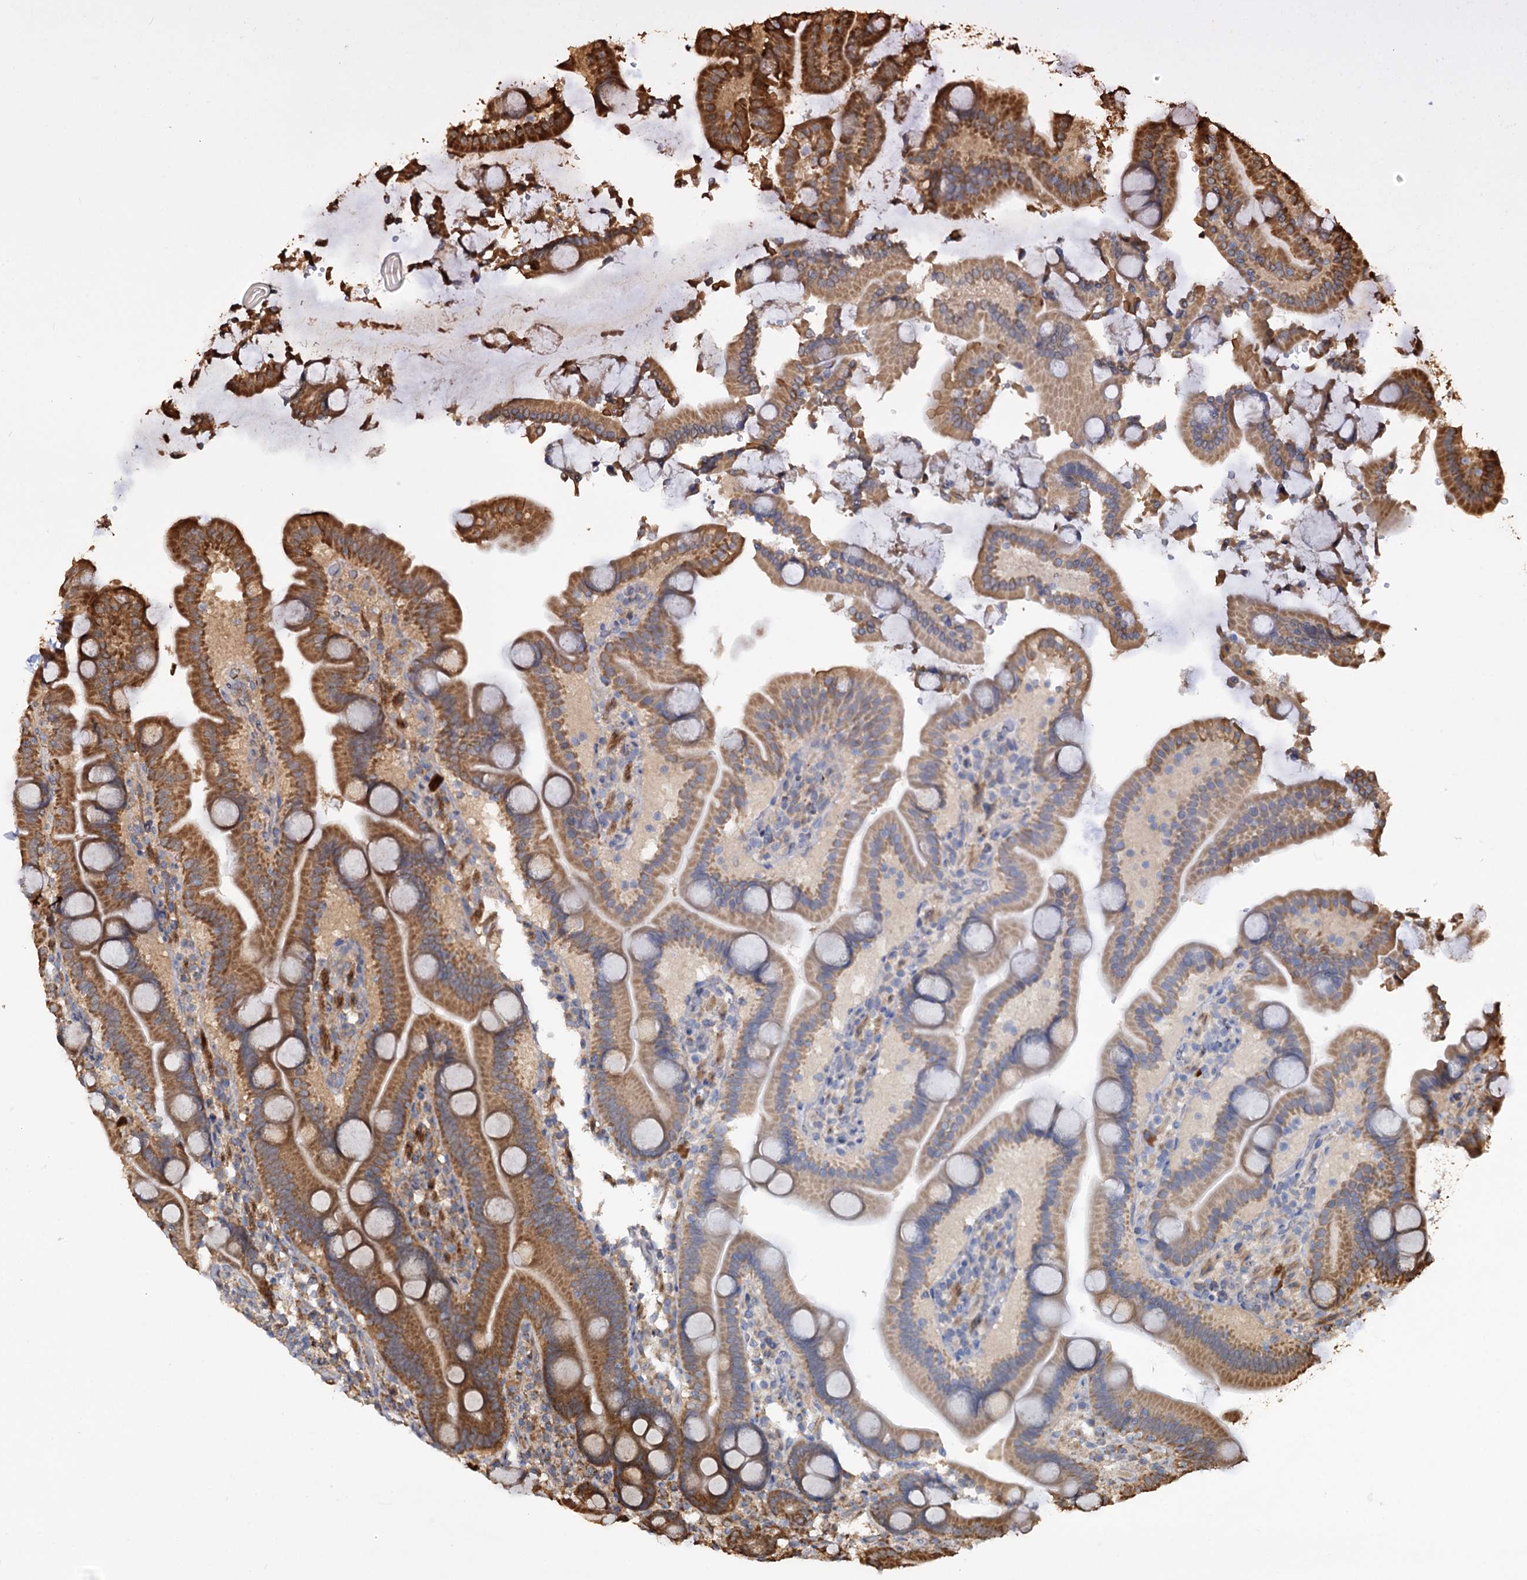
{"staining": {"intensity": "strong", "quantity": ">75%", "location": "cytoplasmic/membranous"}, "tissue": "duodenum", "cell_type": "Glandular cells", "image_type": "normal", "snomed": [{"axis": "morphology", "description": "Normal tissue, NOS"}, {"axis": "topography", "description": "Duodenum"}], "caption": "This micrograph demonstrates immunohistochemistry (IHC) staining of normal human duodenum, with high strong cytoplasmic/membranous positivity in approximately >75% of glandular cells.", "gene": "IPO4", "patient": {"sex": "male", "age": 55}}